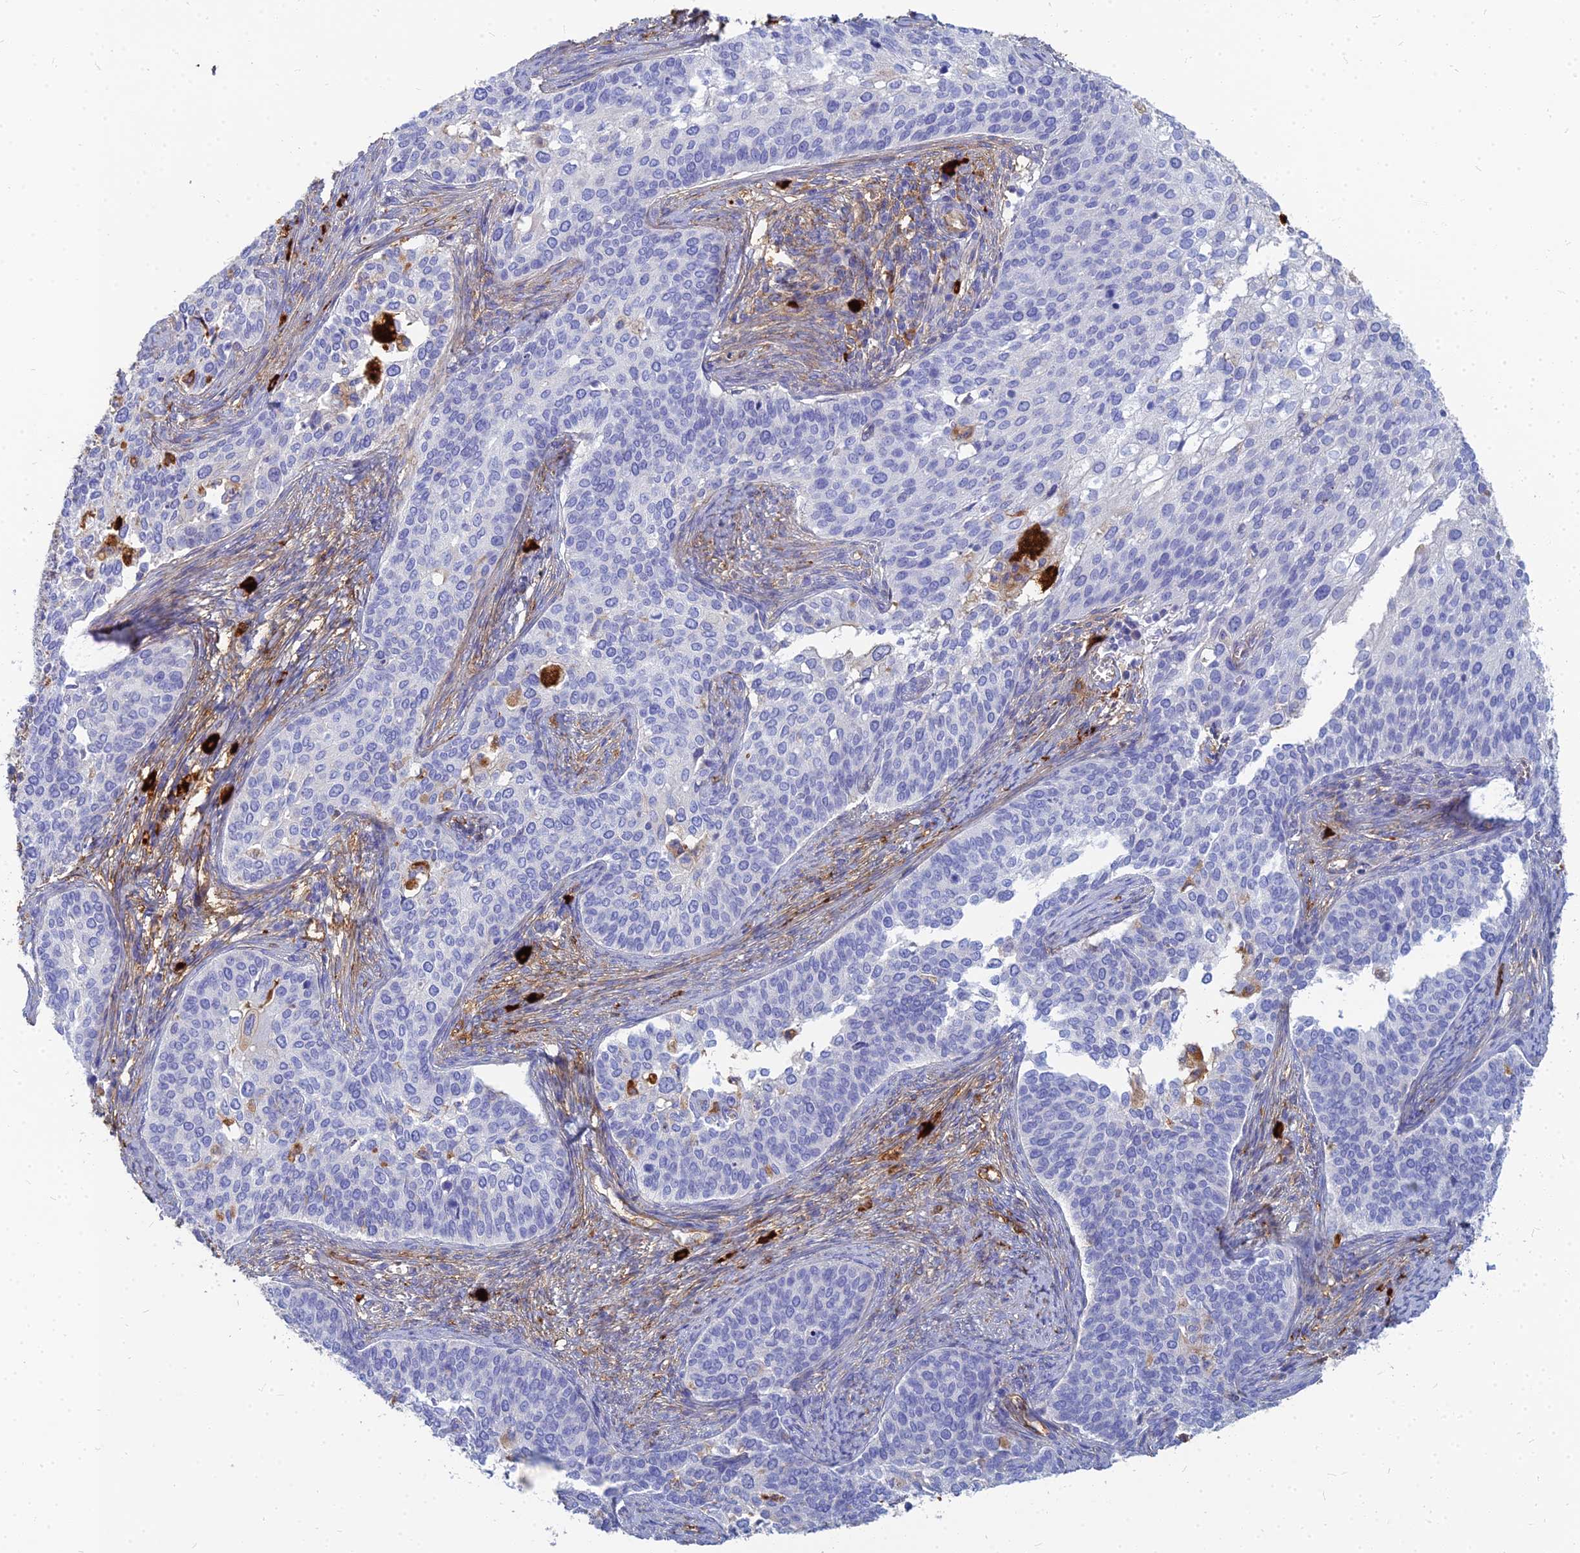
{"staining": {"intensity": "negative", "quantity": "none", "location": "none"}, "tissue": "cervical cancer", "cell_type": "Tumor cells", "image_type": "cancer", "snomed": [{"axis": "morphology", "description": "Squamous cell carcinoma, NOS"}, {"axis": "topography", "description": "Cervix"}], "caption": "DAB immunohistochemical staining of squamous cell carcinoma (cervical) shows no significant expression in tumor cells.", "gene": "VAT1", "patient": {"sex": "female", "age": 44}}